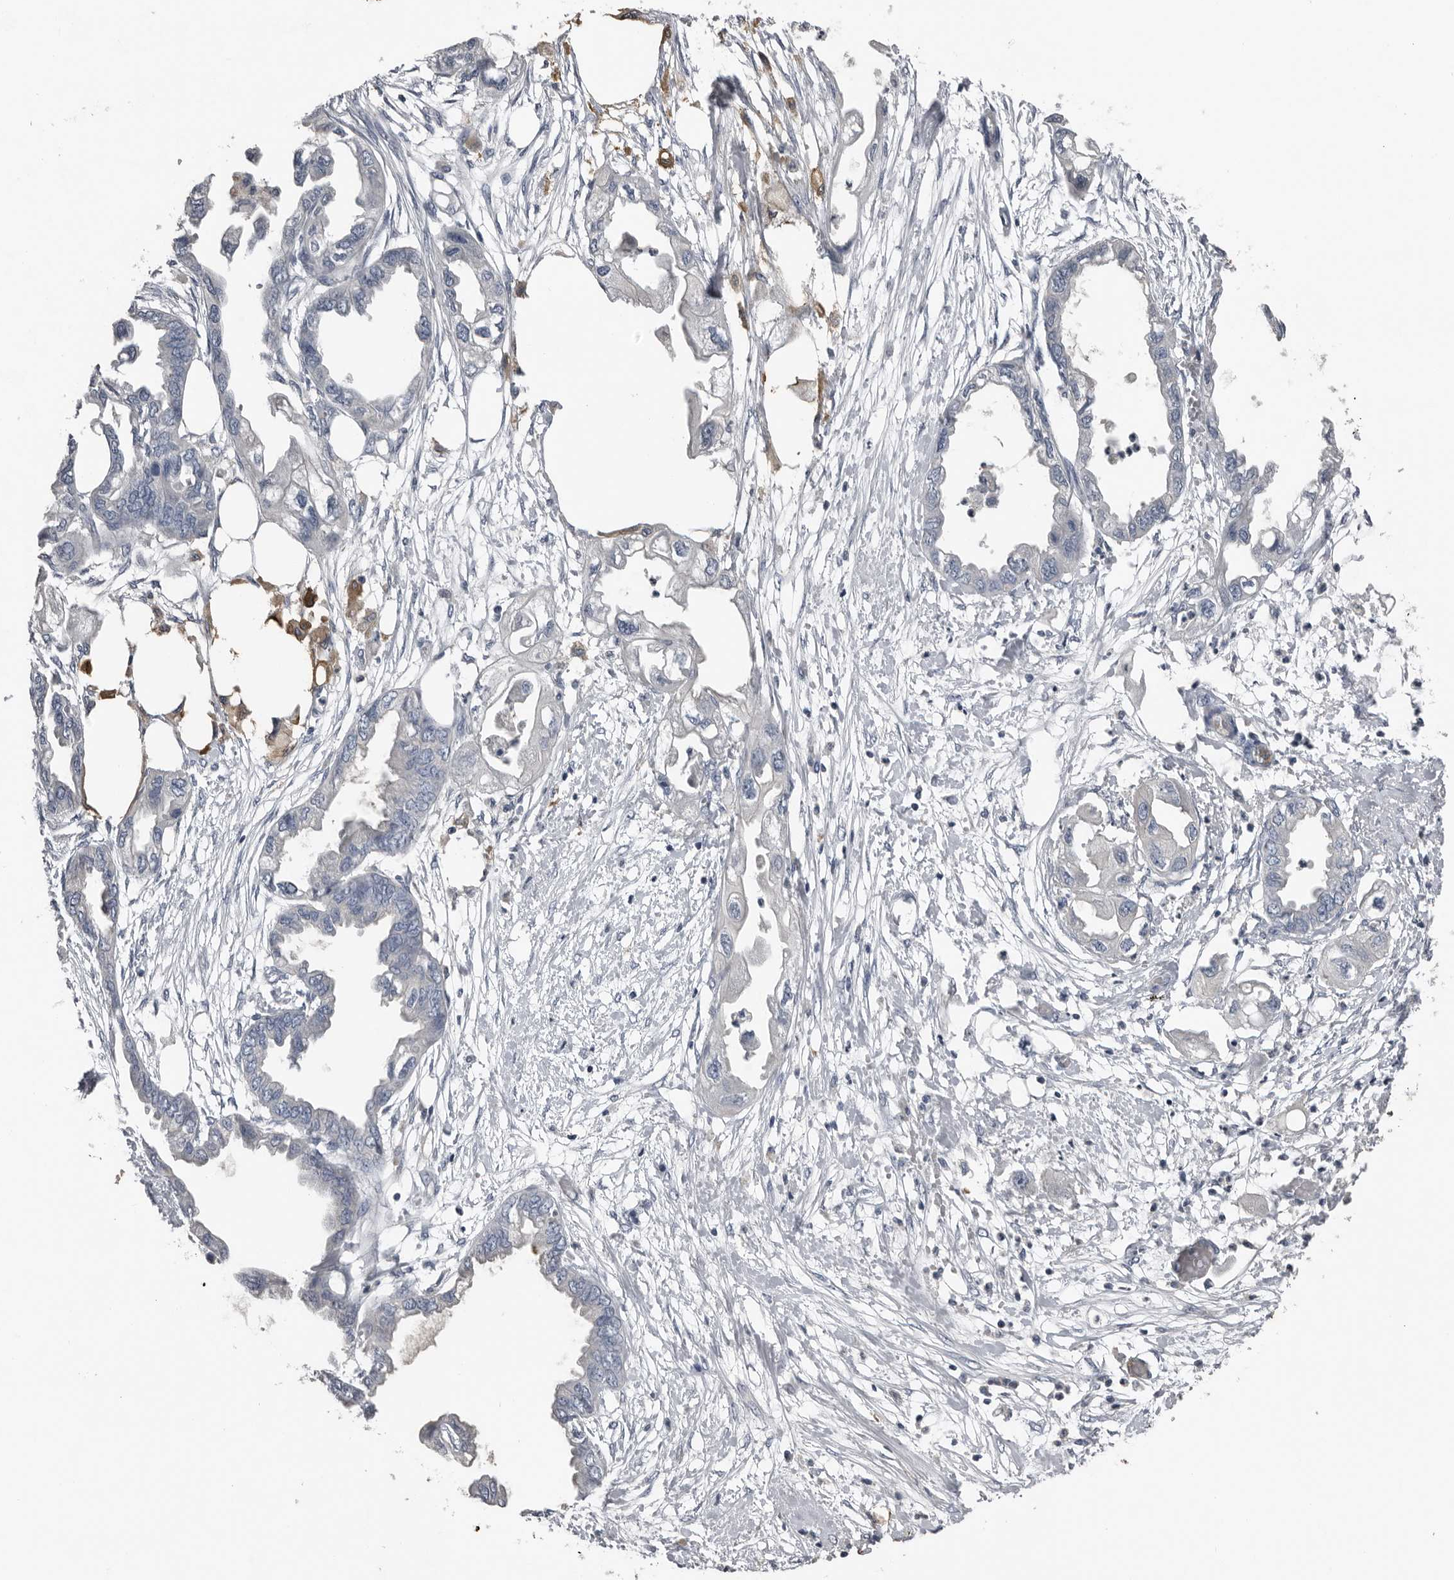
{"staining": {"intensity": "negative", "quantity": "none", "location": "none"}, "tissue": "endometrial cancer", "cell_type": "Tumor cells", "image_type": "cancer", "snomed": [{"axis": "morphology", "description": "Adenocarcinoma, NOS"}, {"axis": "morphology", "description": "Adenocarcinoma, metastatic, NOS"}, {"axis": "topography", "description": "Adipose tissue"}, {"axis": "topography", "description": "Endometrium"}], "caption": "Endometrial cancer was stained to show a protein in brown. There is no significant expression in tumor cells.", "gene": "FABP7", "patient": {"sex": "female", "age": 67}}